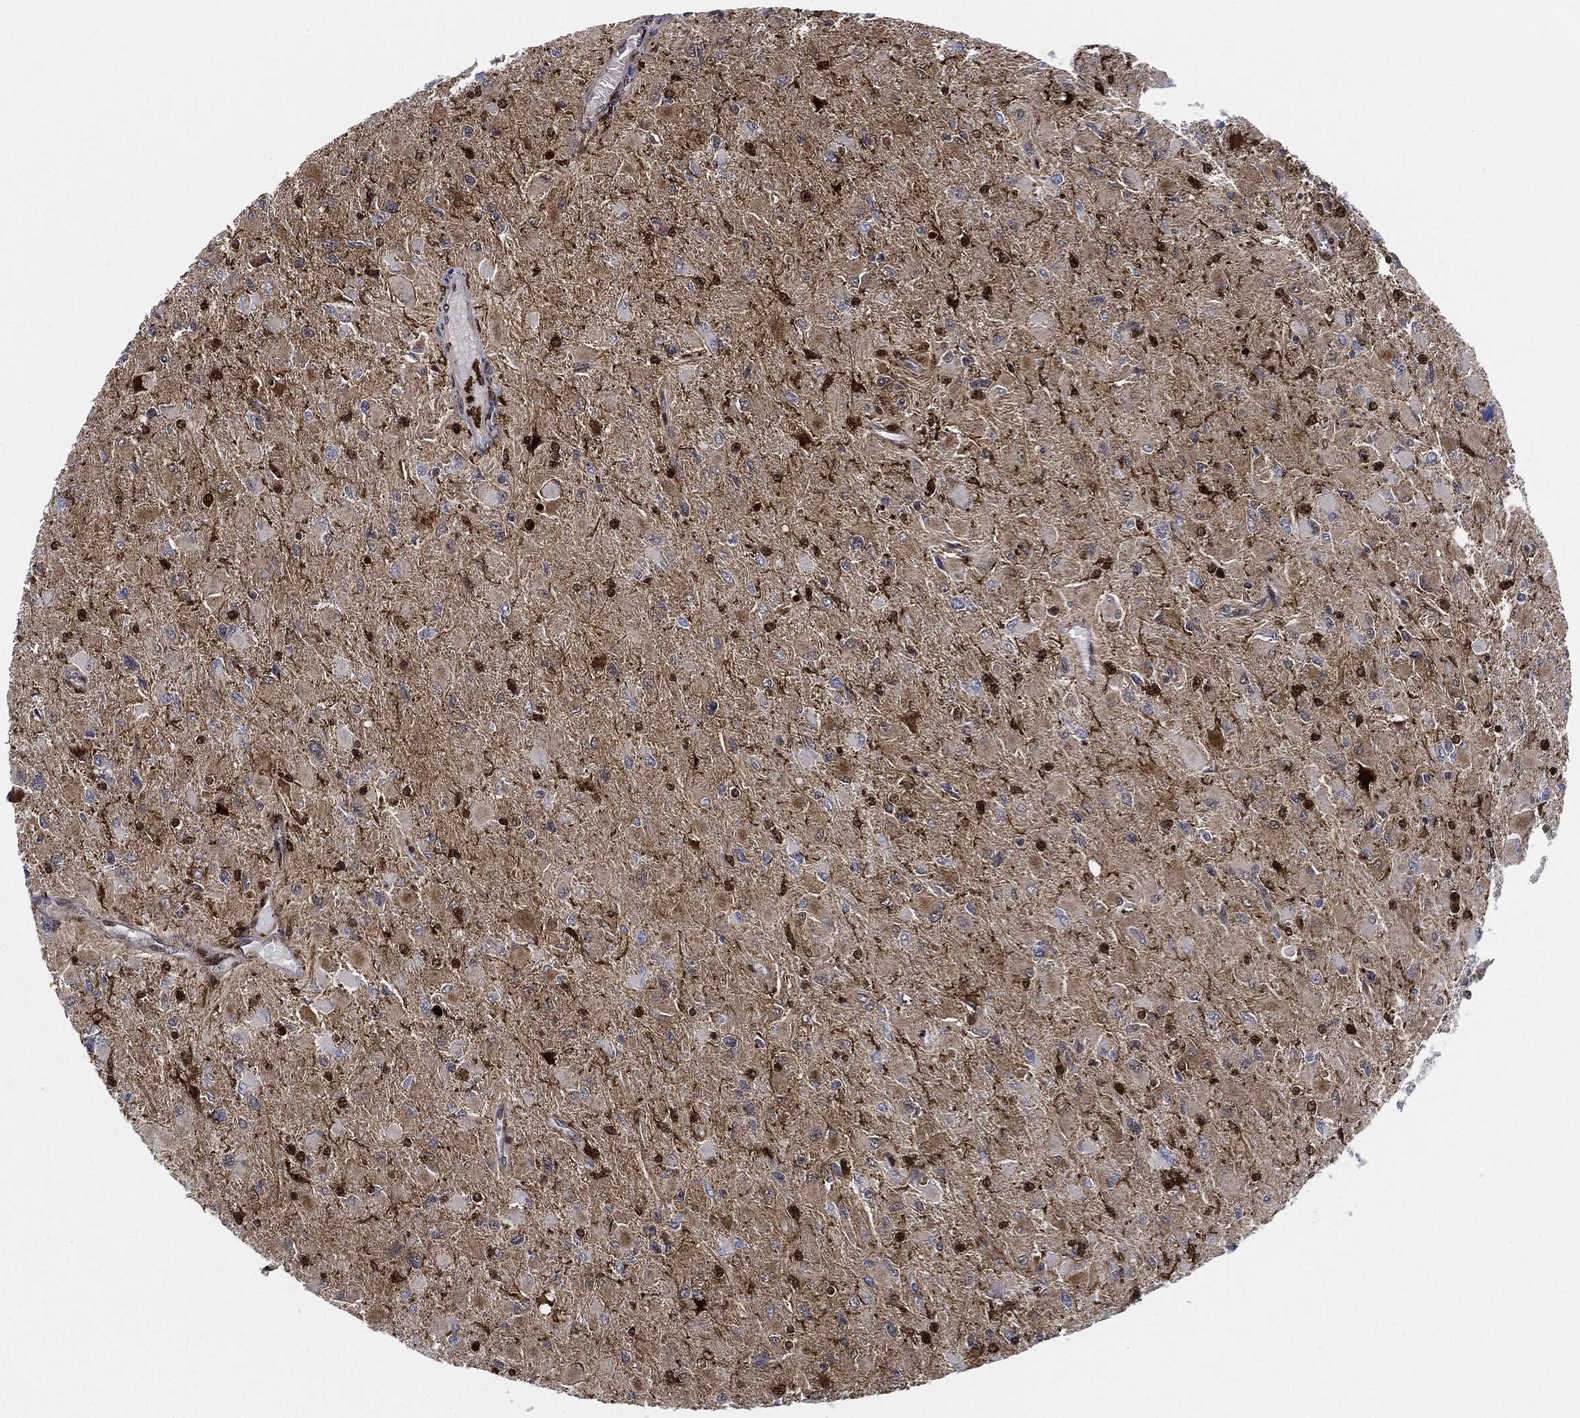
{"staining": {"intensity": "strong", "quantity": "<25%", "location": "nuclear"}, "tissue": "glioma", "cell_type": "Tumor cells", "image_type": "cancer", "snomed": [{"axis": "morphology", "description": "Glioma, malignant, High grade"}, {"axis": "topography", "description": "Cerebral cortex"}], "caption": "Strong nuclear protein staining is appreciated in about <25% of tumor cells in malignant high-grade glioma. The protein of interest is stained brown, and the nuclei are stained in blue (DAB IHC with brightfield microscopy, high magnification).", "gene": "NANOS3", "patient": {"sex": "female", "age": 36}}